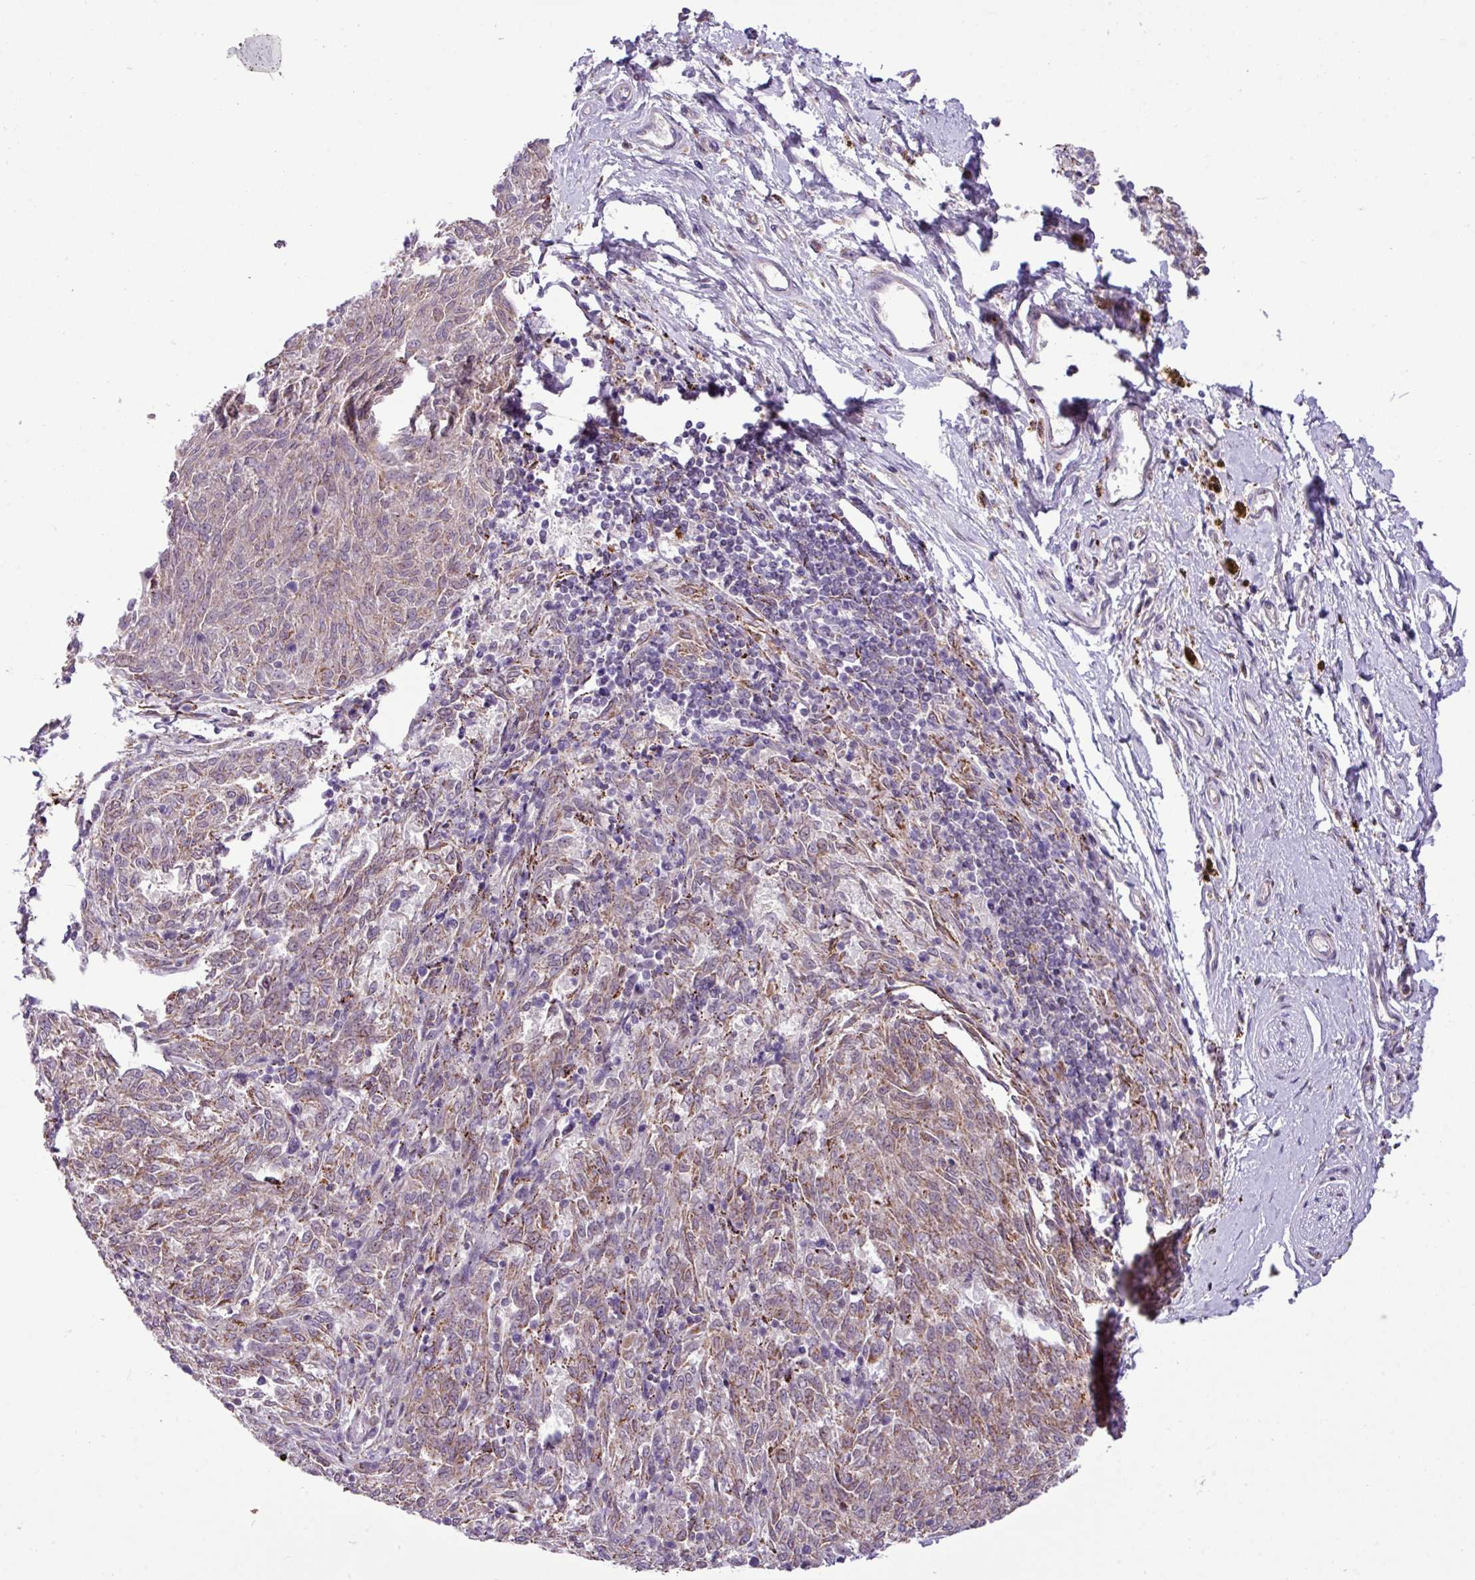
{"staining": {"intensity": "weak", "quantity": "25%-75%", "location": "cytoplasmic/membranous"}, "tissue": "melanoma", "cell_type": "Tumor cells", "image_type": "cancer", "snomed": [{"axis": "morphology", "description": "Malignant melanoma, NOS"}, {"axis": "topography", "description": "Skin"}], "caption": "A low amount of weak cytoplasmic/membranous staining is present in about 25%-75% of tumor cells in melanoma tissue. (Stains: DAB in brown, nuclei in blue, Microscopy: brightfield microscopy at high magnification).", "gene": "SGPP1", "patient": {"sex": "female", "age": 72}}